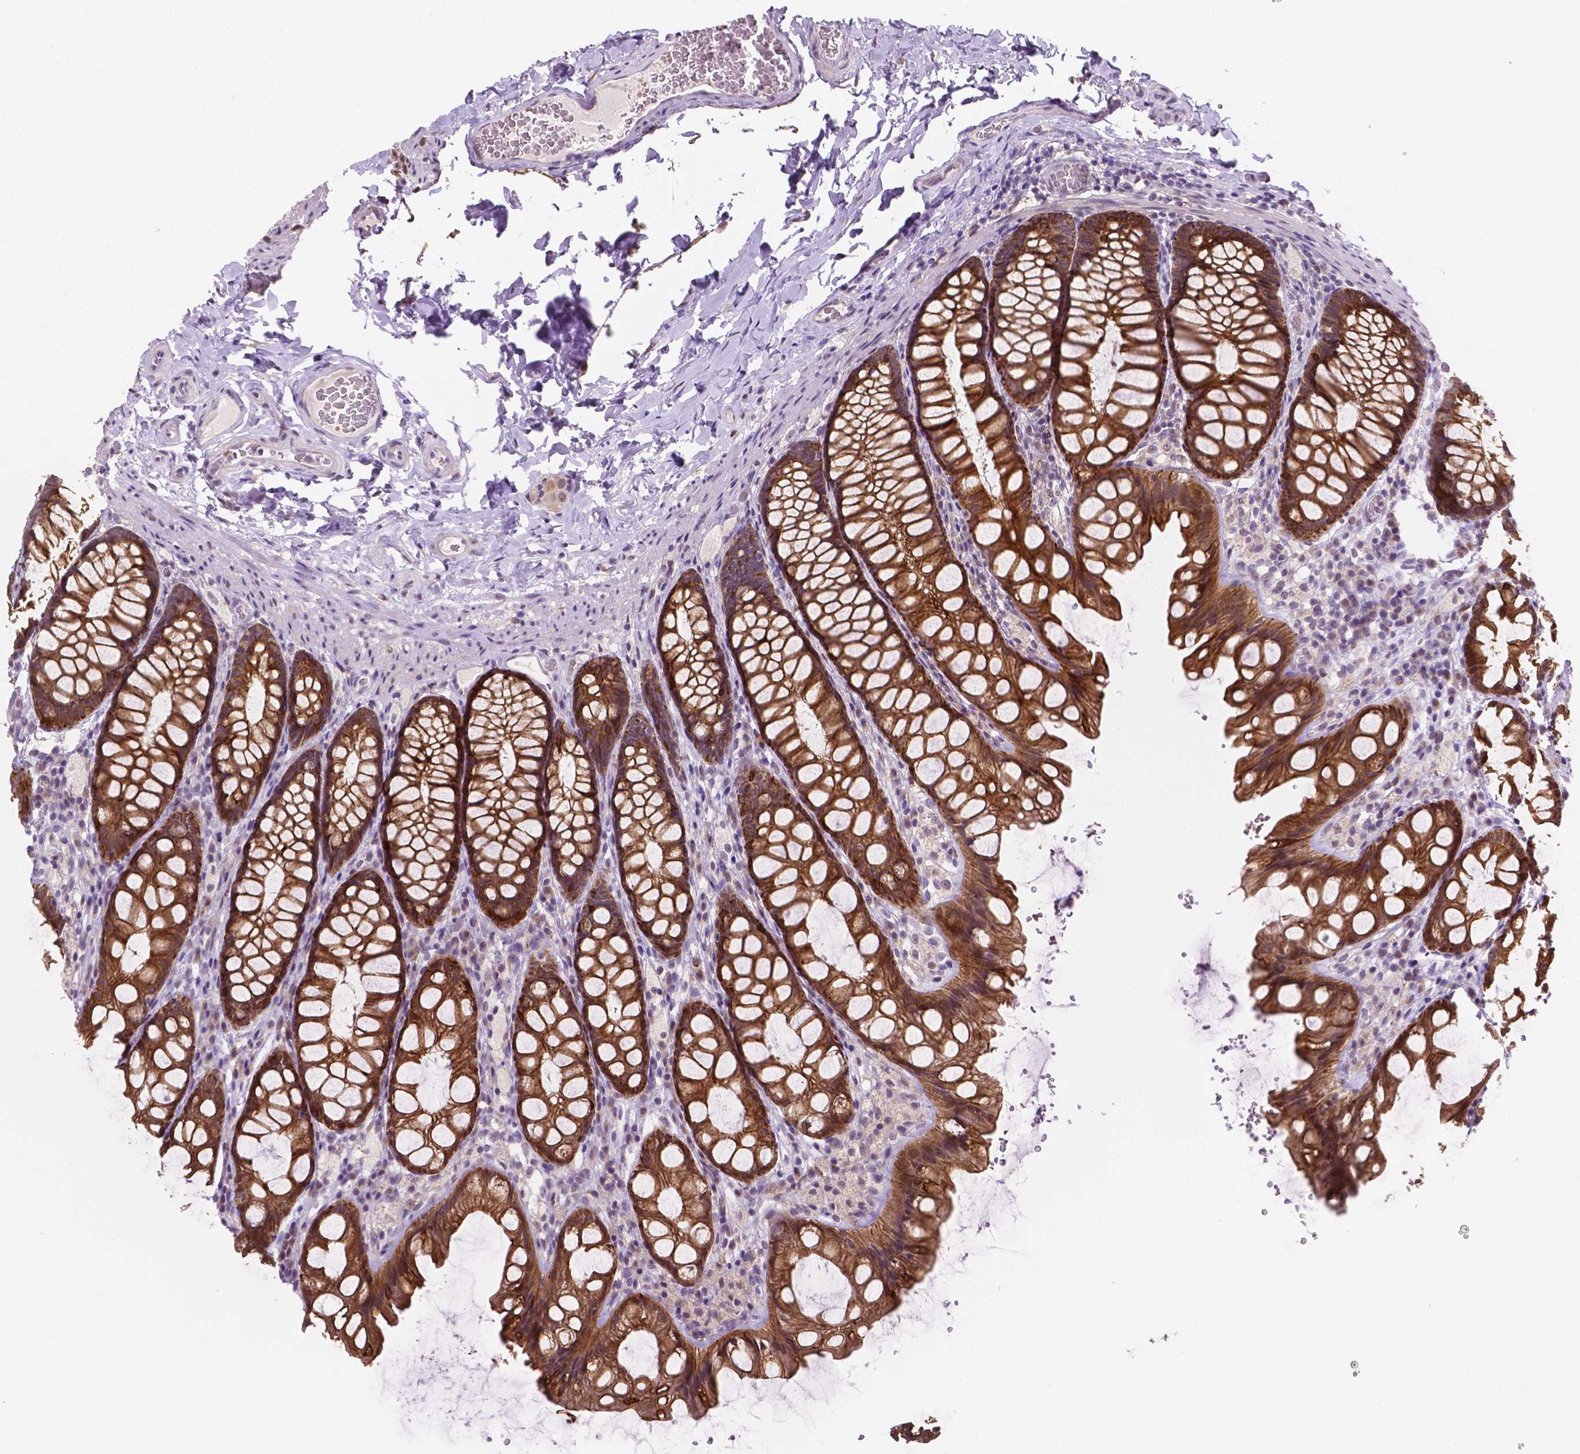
{"staining": {"intensity": "negative", "quantity": "none", "location": "none"}, "tissue": "colon", "cell_type": "Endothelial cells", "image_type": "normal", "snomed": [{"axis": "morphology", "description": "Normal tissue, NOS"}, {"axis": "topography", "description": "Colon"}], "caption": "This photomicrograph is of benign colon stained with IHC to label a protein in brown with the nuclei are counter-stained blue. There is no expression in endothelial cells. (Stains: DAB (3,3'-diaminobenzidine) immunohistochemistry (IHC) with hematoxylin counter stain, Microscopy: brightfield microscopy at high magnification).", "gene": "SHLD3", "patient": {"sex": "male", "age": 47}}